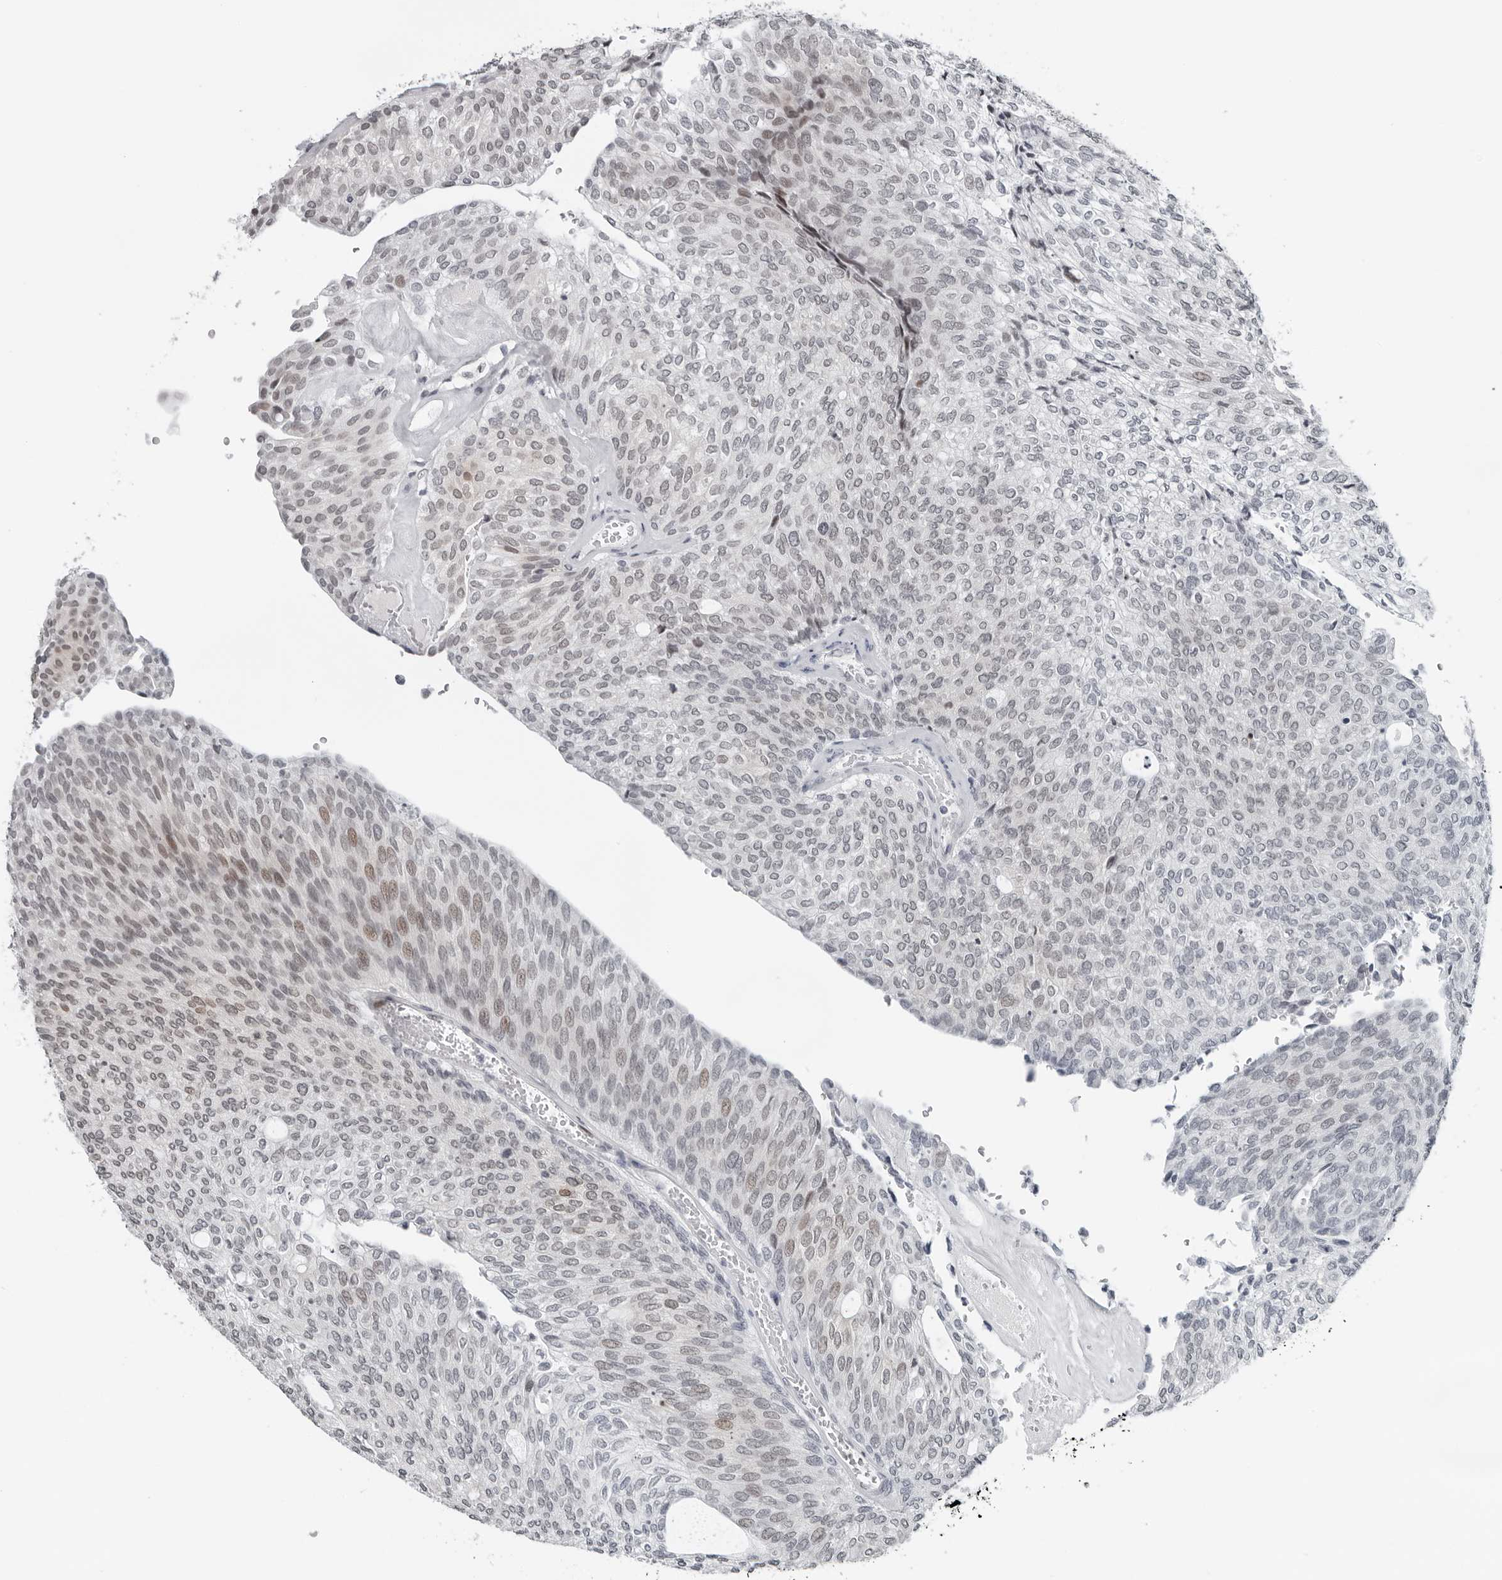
{"staining": {"intensity": "weak", "quantity": "<25%", "location": "nuclear"}, "tissue": "urothelial cancer", "cell_type": "Tumor cells", "image_type": "cancer", "snomed": [{"axis": "morphology", "description": "Urothelial carcinoma, Low grade"}, {"axis": "topography", "description": "Urinary bladder"}], "caption": "Immunohistochemistry (IHC) image of urothelial cancer stained for a protein (brown), which shows no expression in tumor cells.", "gene": "PPP1R42", "patient": {"sex": "female", "age": 79}}